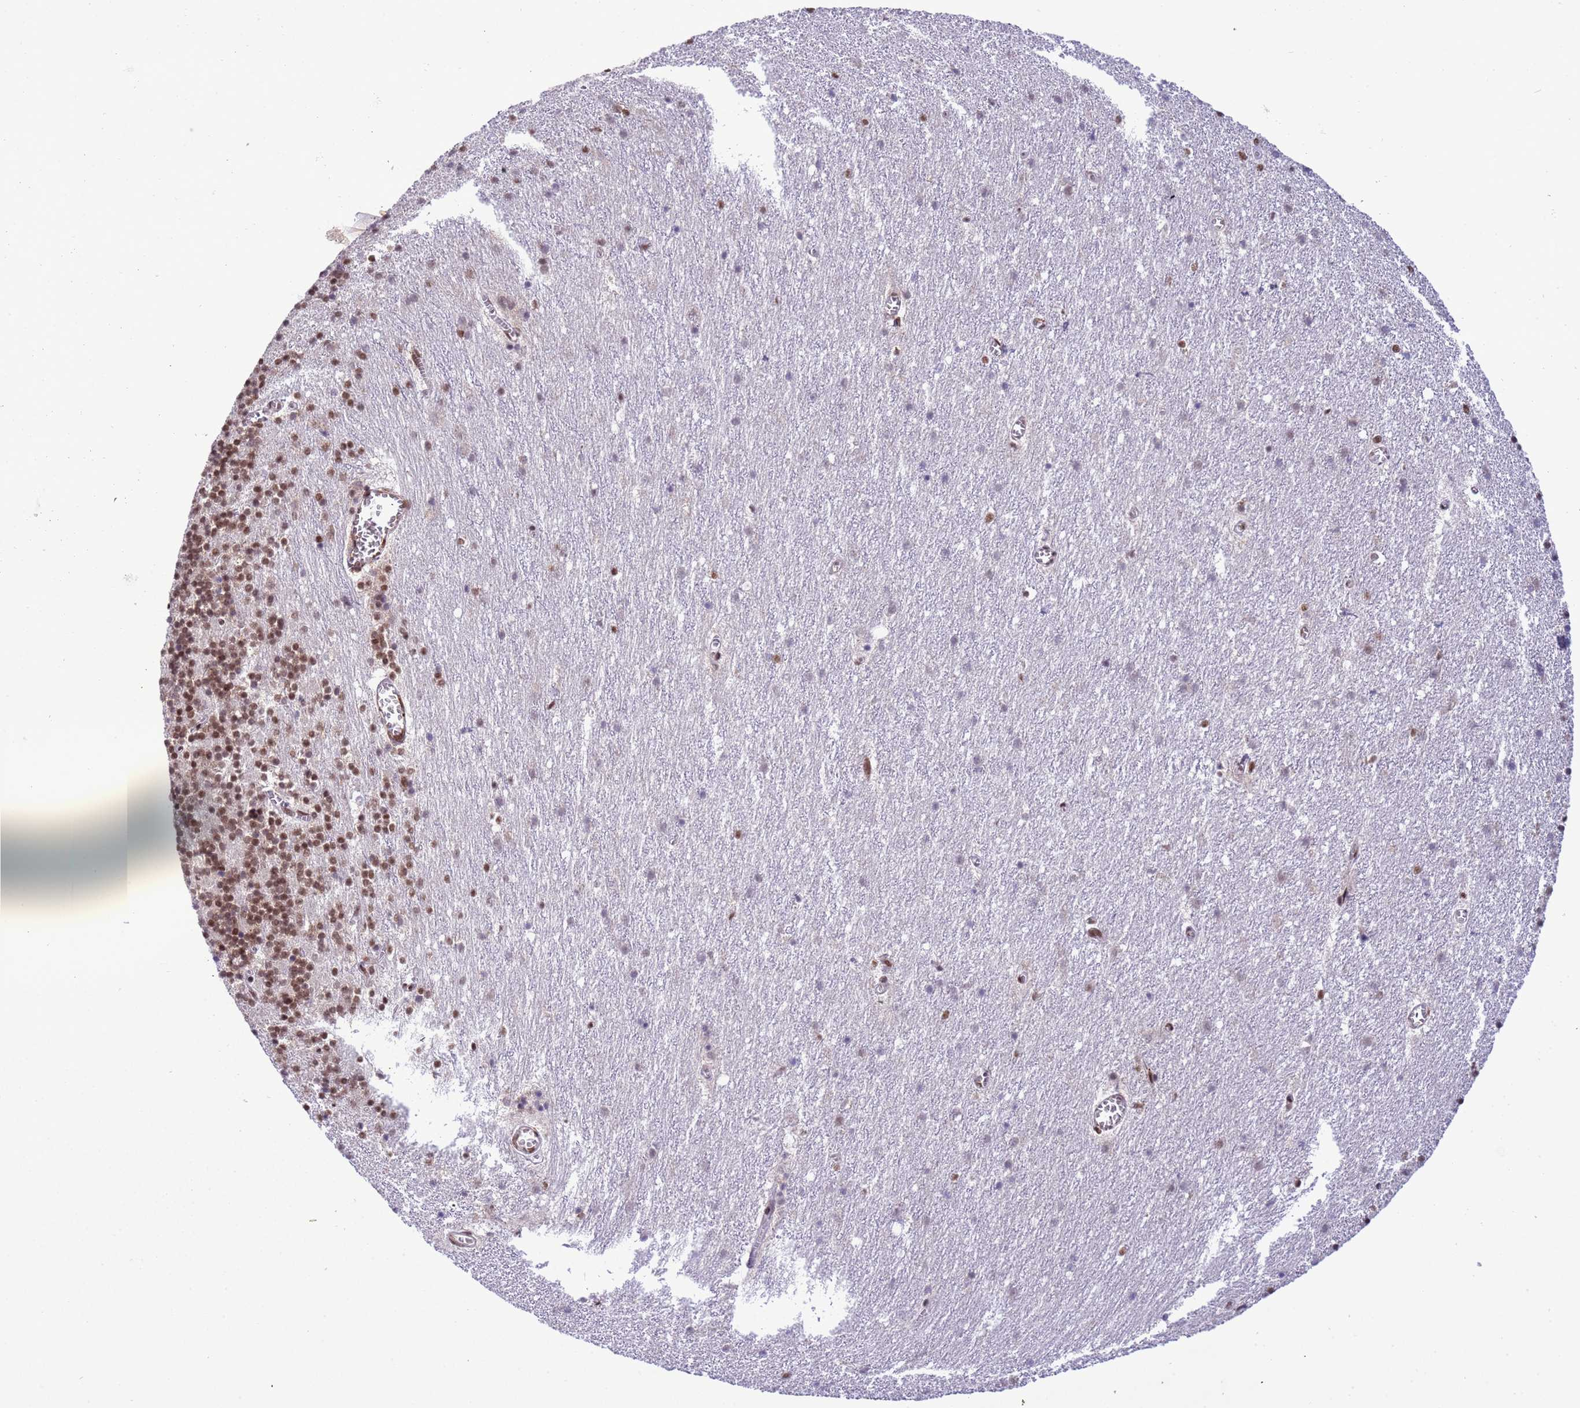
{"staining": {"intensity": "moderate", "quantity": ">75%", "location": "nuclear"}, "tissue": "cerebellum", "cell_type": "Cells in granular layer", "image_type": "normal", "snomed": [{"axis": "morphology", "description": "Normal tissue, NOS"}, {"axis": "topography", "description": "Cerebellum"}], "caption": "The photomicrograph exhibits staining of benign cerebellum, revealing moderate nuclear protein expression (brown color) within cells in granular layer. (DAB = brown stain, brightfield microscopy at high magnification).", "gene": "SRRT", "patient": {"sex": "male", "age": 54}}